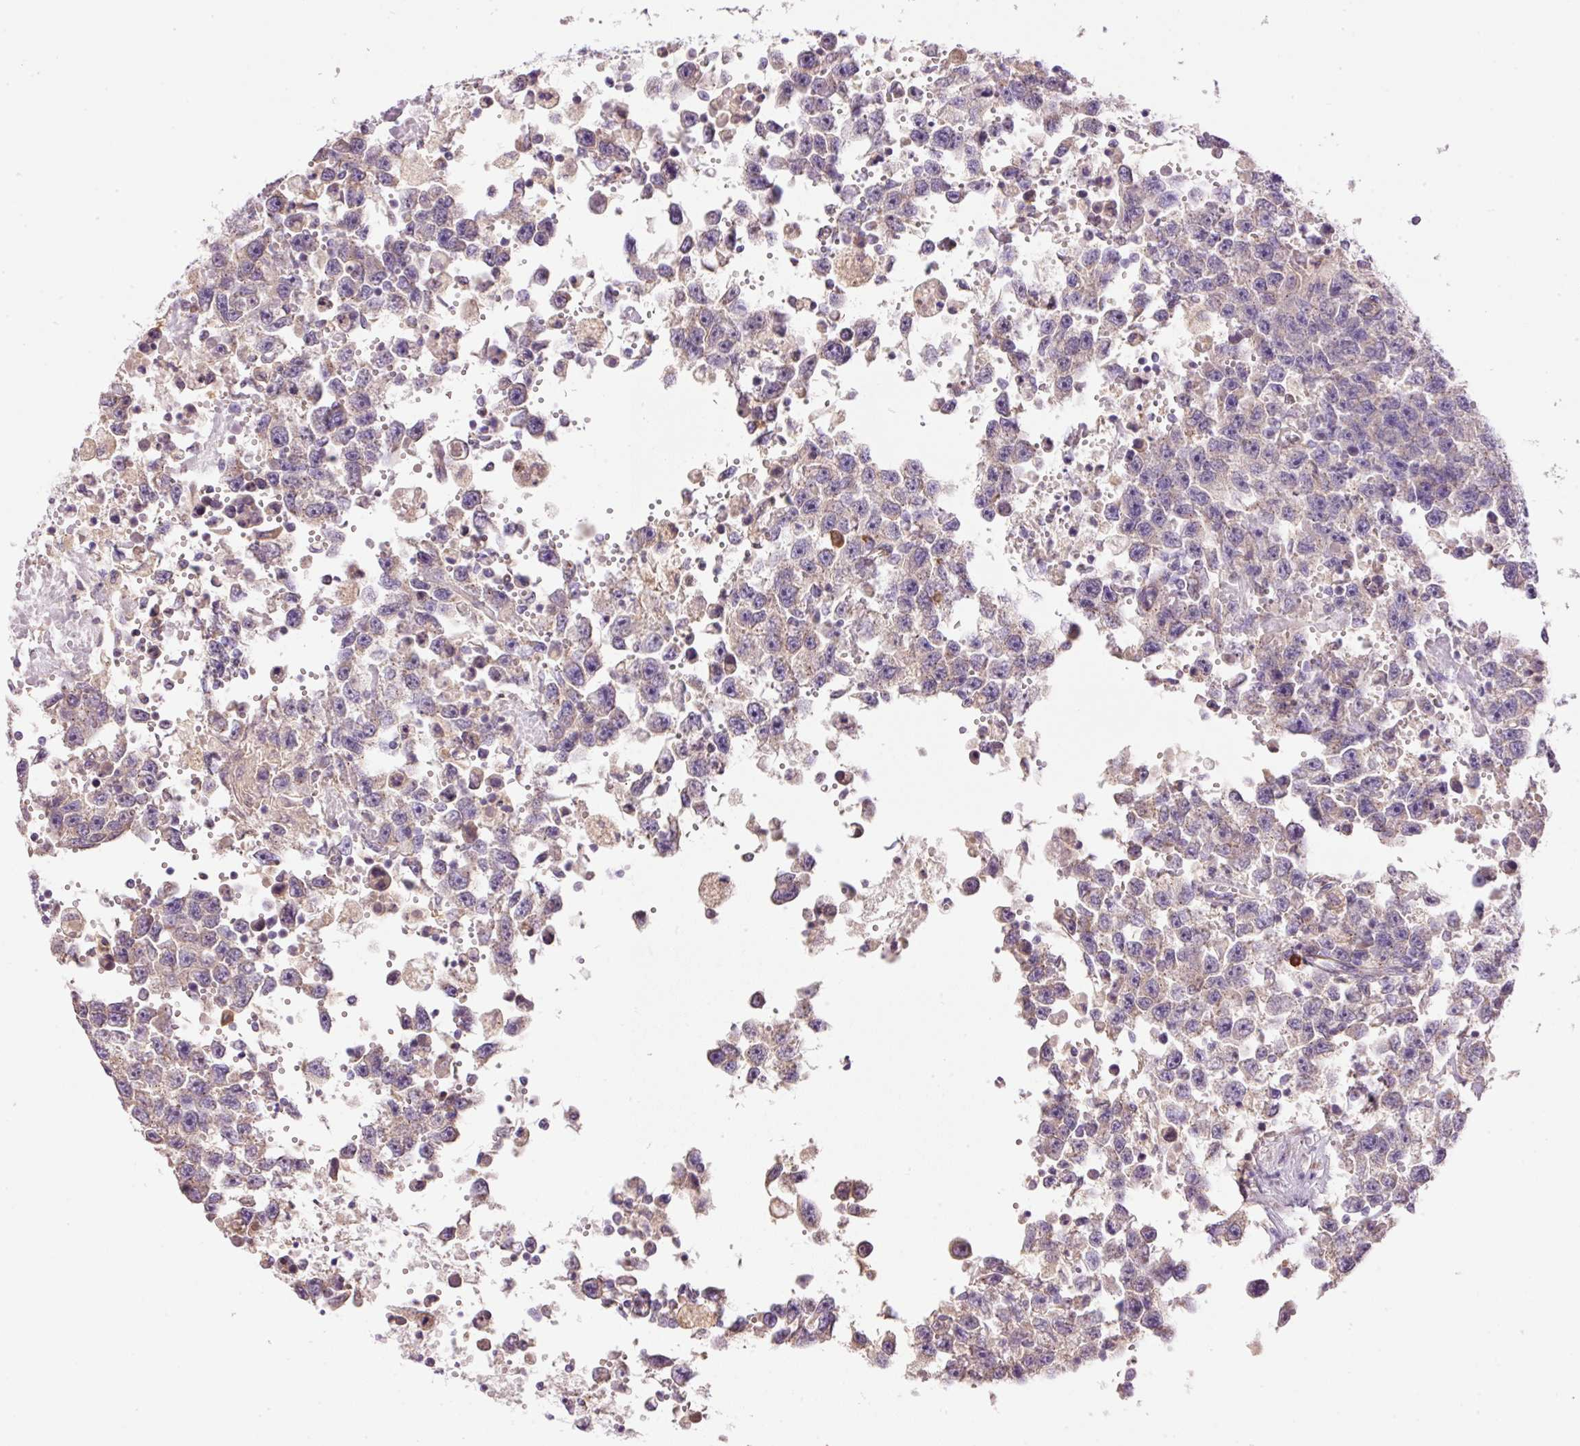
{"staining": {"intensity": "weak", "quantity": "<25%", "location": "cytoplasmic/membranous"}, "tissue": "testis cancer", "cell_type": "Tumor cells", "image_type": "cancer", "snomed": [{"axis": "morphology", "description": "Carcinoma, Embryonal, NOS"}, {"axis": "topography", "description": "Testis"}], "caption": "High magnification brightfield microscopy of testis cancer stained with DAB (brown) and counterstained with hematoxylin (blue): tumor cells show no significant expression.", "gene": "PNPLA5", "patient": {"sex": "male", "age": 83}}